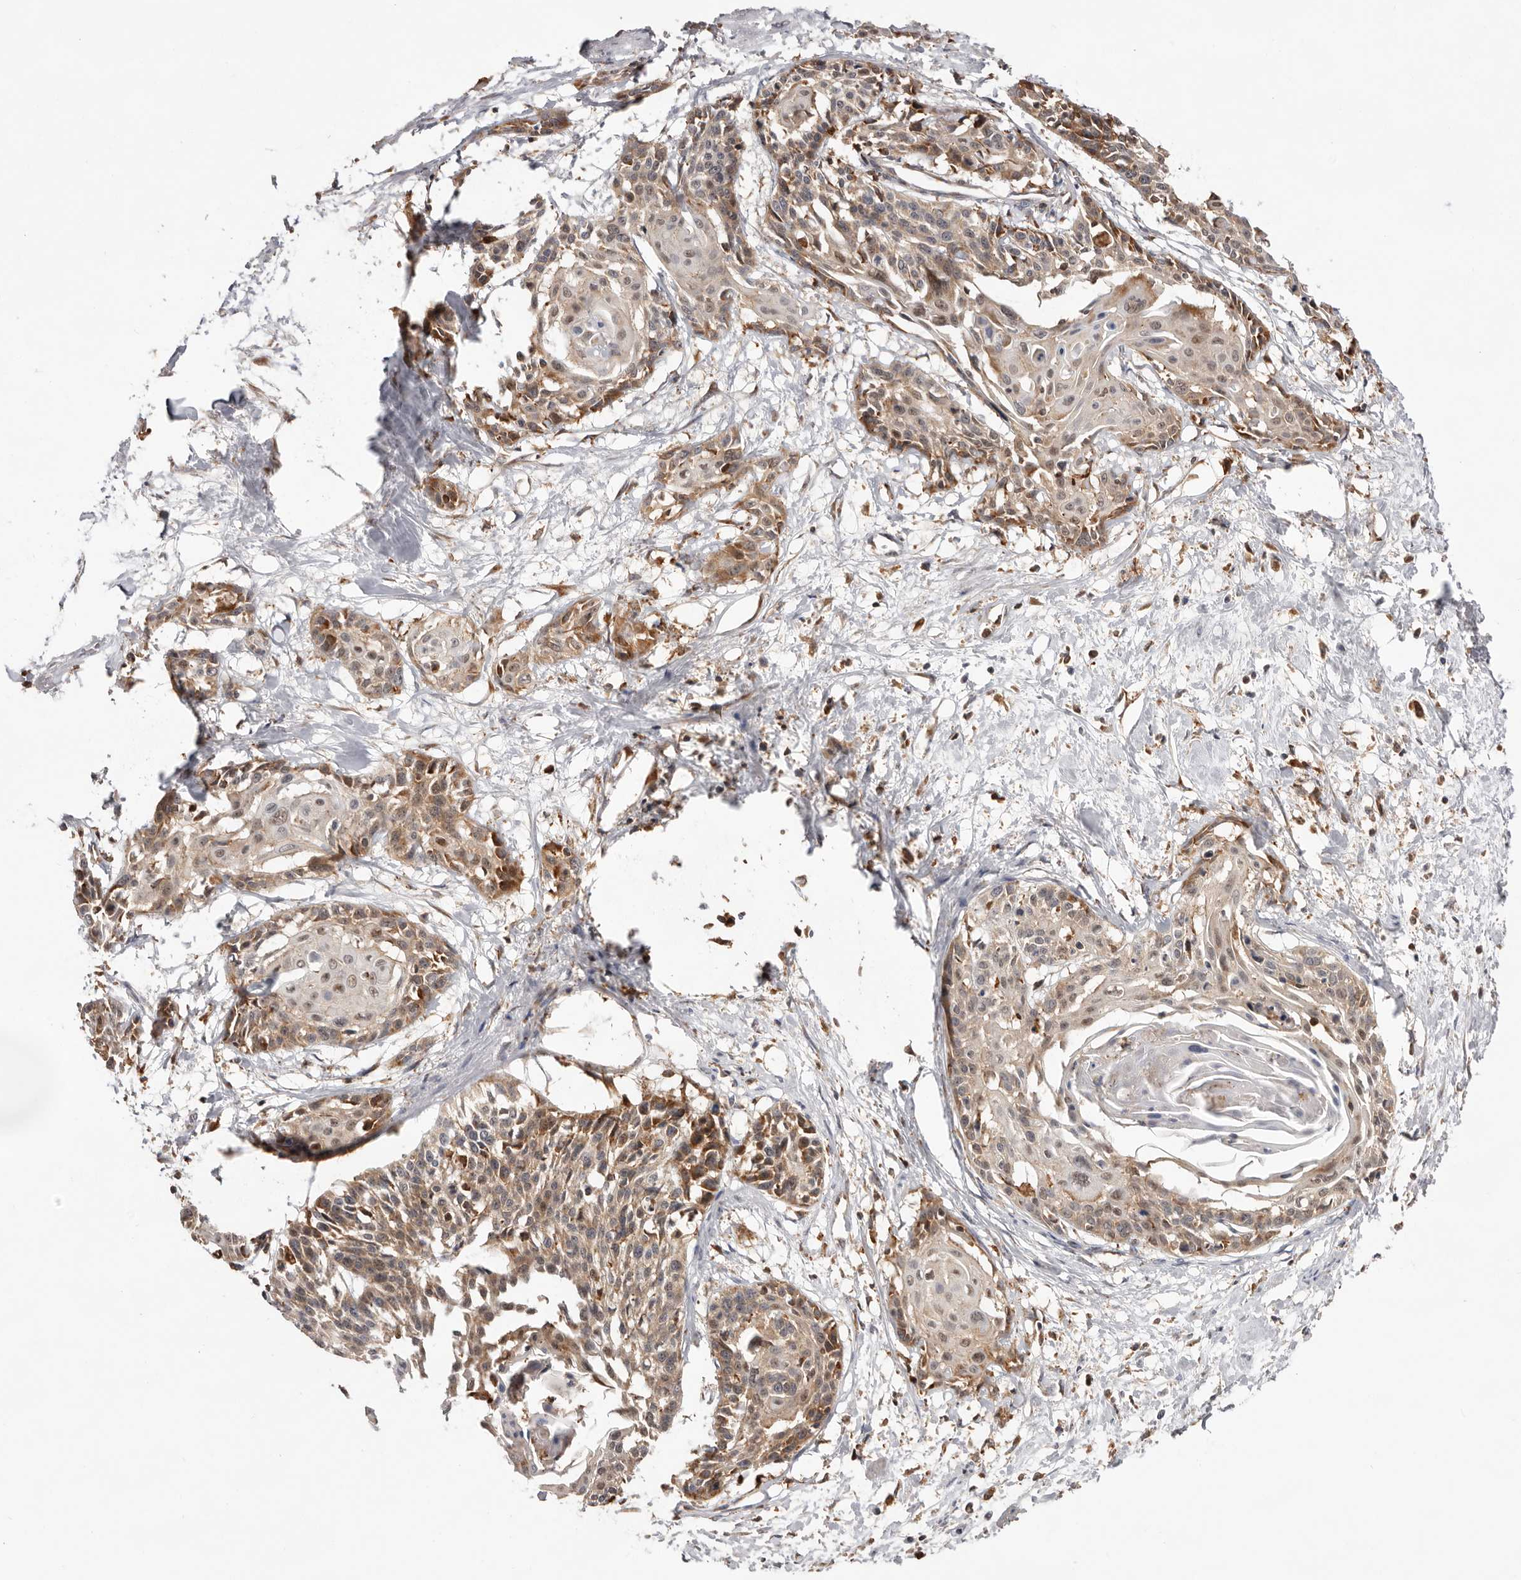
{"staining": {"intensity": "weak", "quantity": ">75%", "location": "cytoplasmic/membranous"}, "tissue": "cervical cancer", "cell_type": "Tumor cells", "image_type": "cancer", "snomed": [{"axis": "morphology", "description": "Squamous cell carcinoma, NOS"}, {"axis": "topography", "description": "Cervix"}], "caption": "Immunohistochemical staining of cervical cancer displays weak cytoplasmic/membranous protein staining in about >75% of tumor cells.", "gene": "RNF213", "patient": {"sex": "female", "age": 57}}